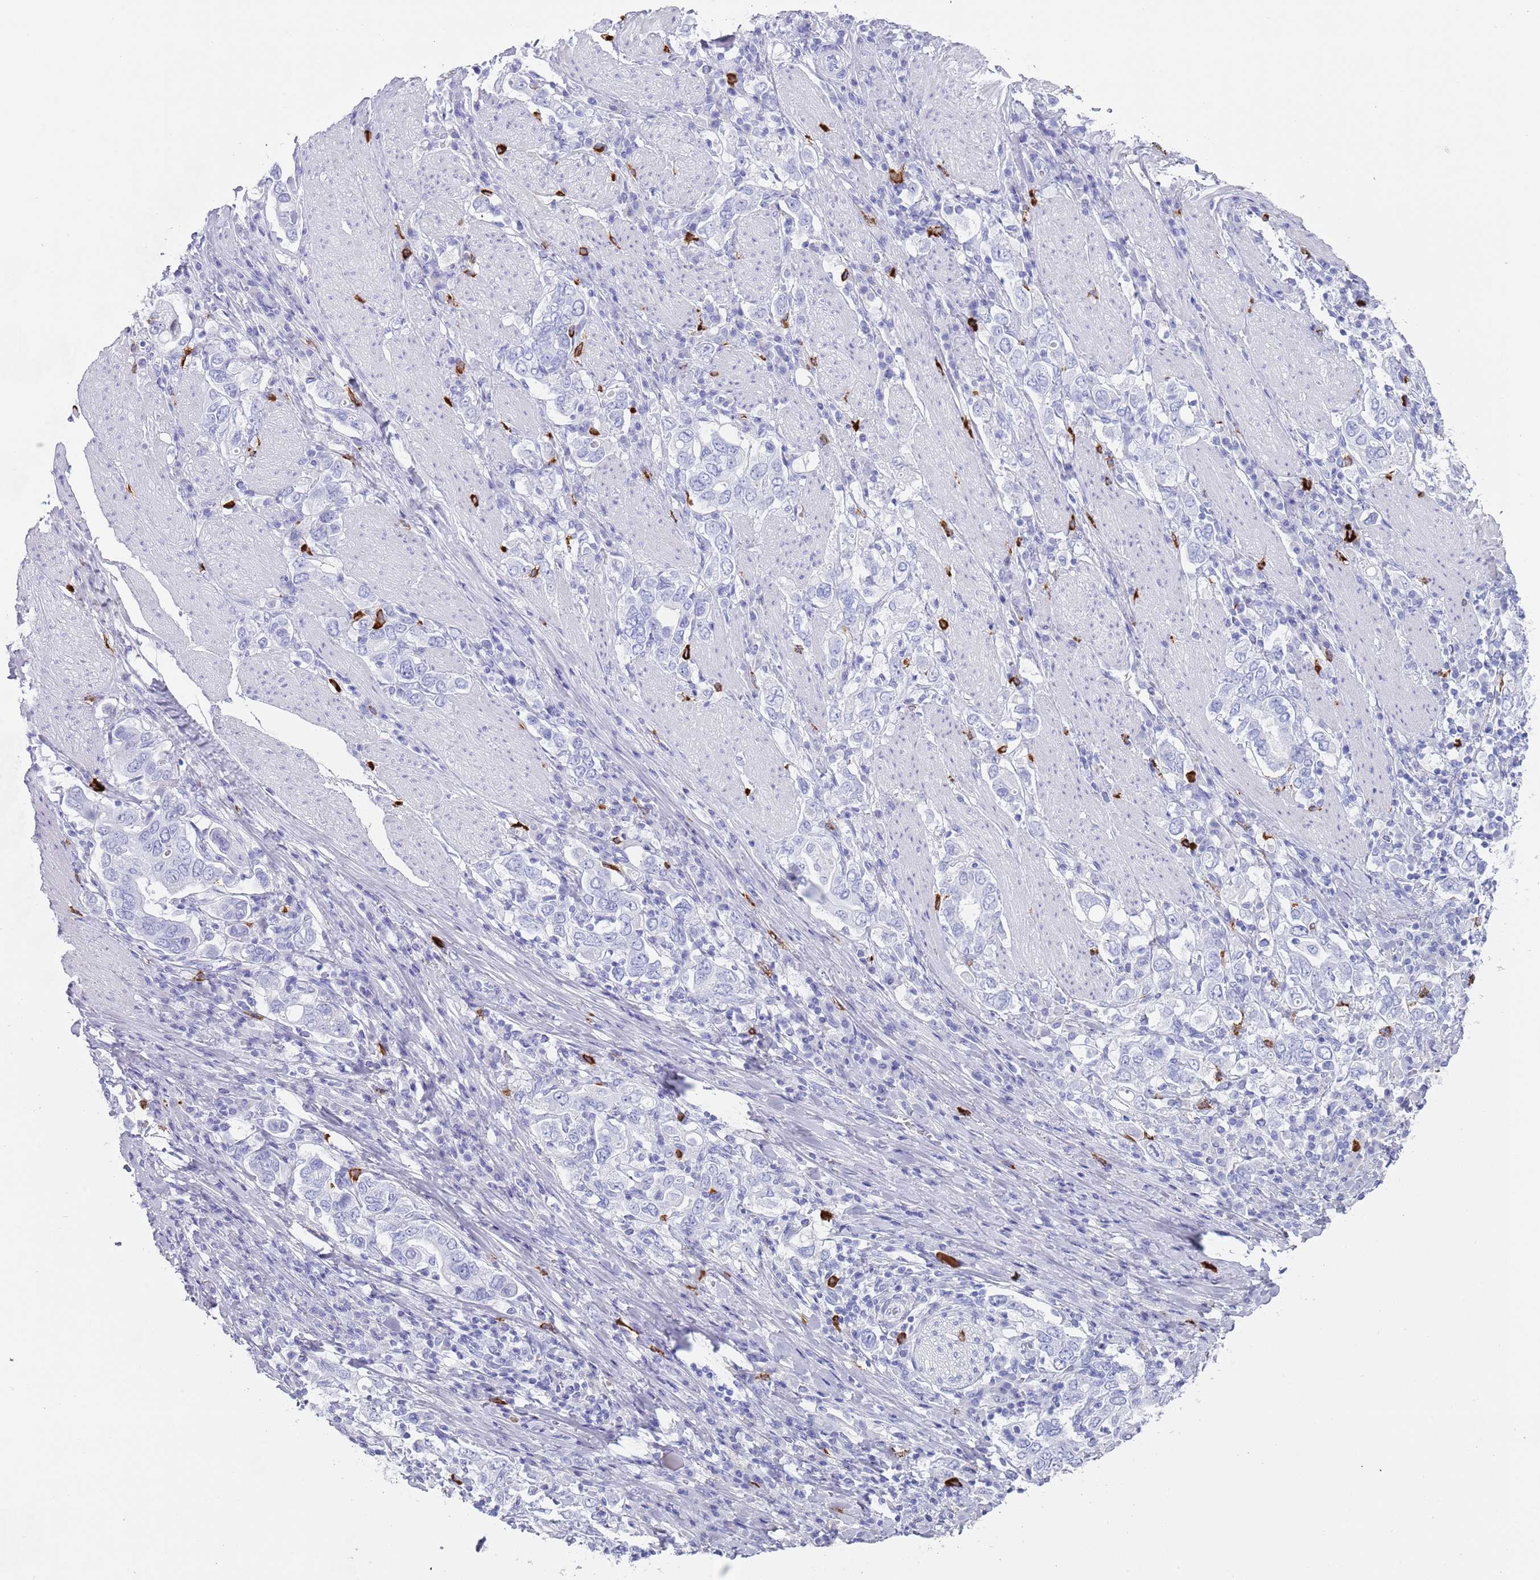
{"staining": {"intensity": "negative", "quantity": "none", "location": "none"}, "tissue": "stomach cancer", "cell_type": "Tumor cells", "image_type": "cancer", "snomed": [{"axis": "morphology", "description": "Adenocarcinoma, NOS"}, {"axis": "topography", "description": "Stomach, upper"}], "caption": "The photomicrograph reveals no significant positivity in tumor cells of stomach adenocarcinoma.", "gene": "MYADML2", "patient": {"sex": "male", "age": 62}}